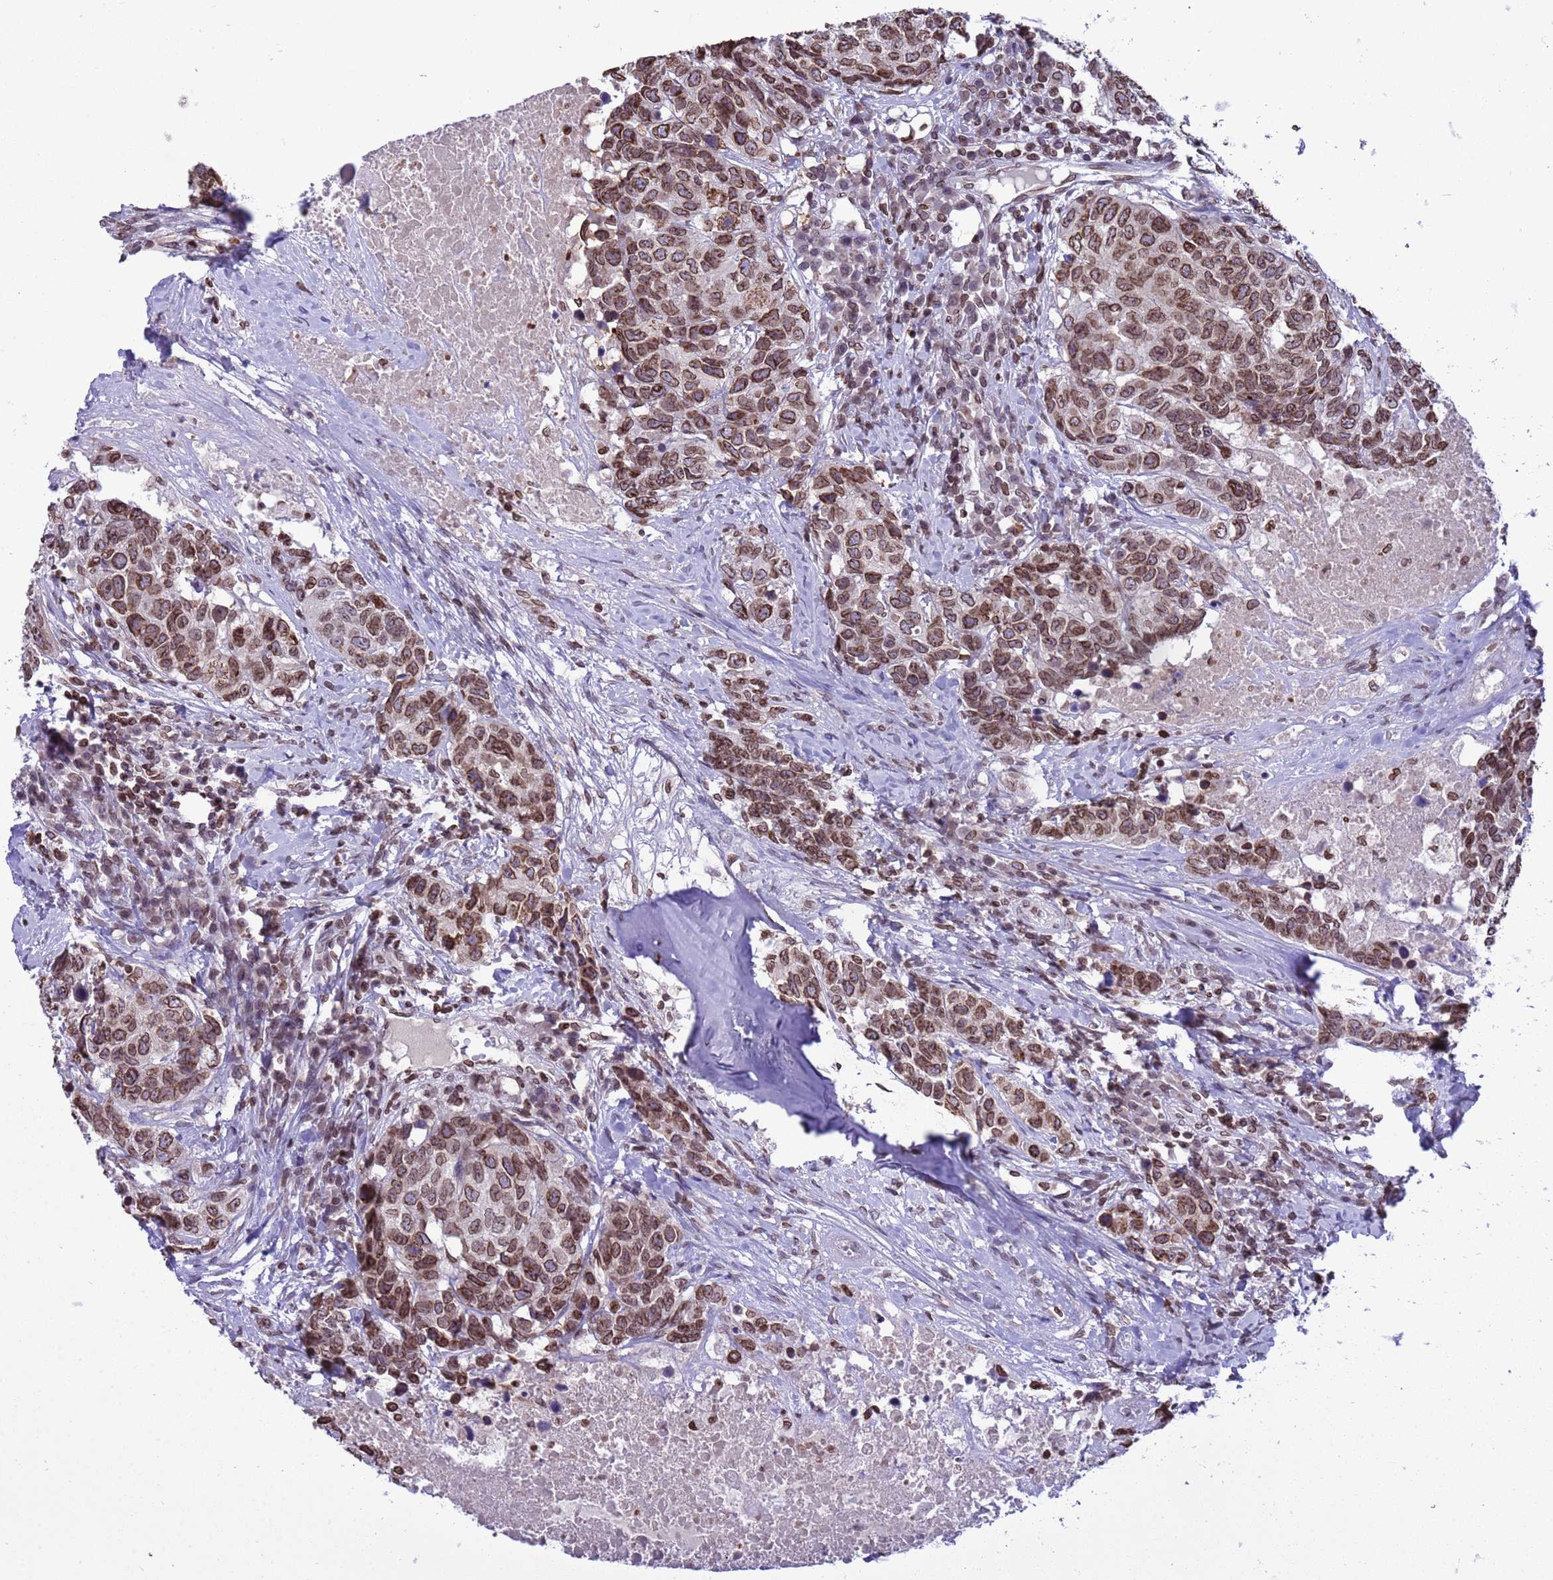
{"staining": {"intensity": "moderate", "quantity": ">75%", "location": "cytoplasmic/membranous,nuclear"}, "tissue": "head and neck cancer", "cell_type": "Tumor cells", "image_type": "cancer", "snomed": [{"axis": "morphology", "description": "Squamous cell carcinoma, NOS"}, {"axis": "topography", "description": "Head-Neck"}], "caption": "Squamous cell carcinoma (head and neck) tissue exhibits moderate cytoplasmic/membranous and nuclear staining in about >75% of tumor cells, visualized by immunohistochemistry.", "gene": "DHX37", "patient": {"sex": "male", "age": 66}}